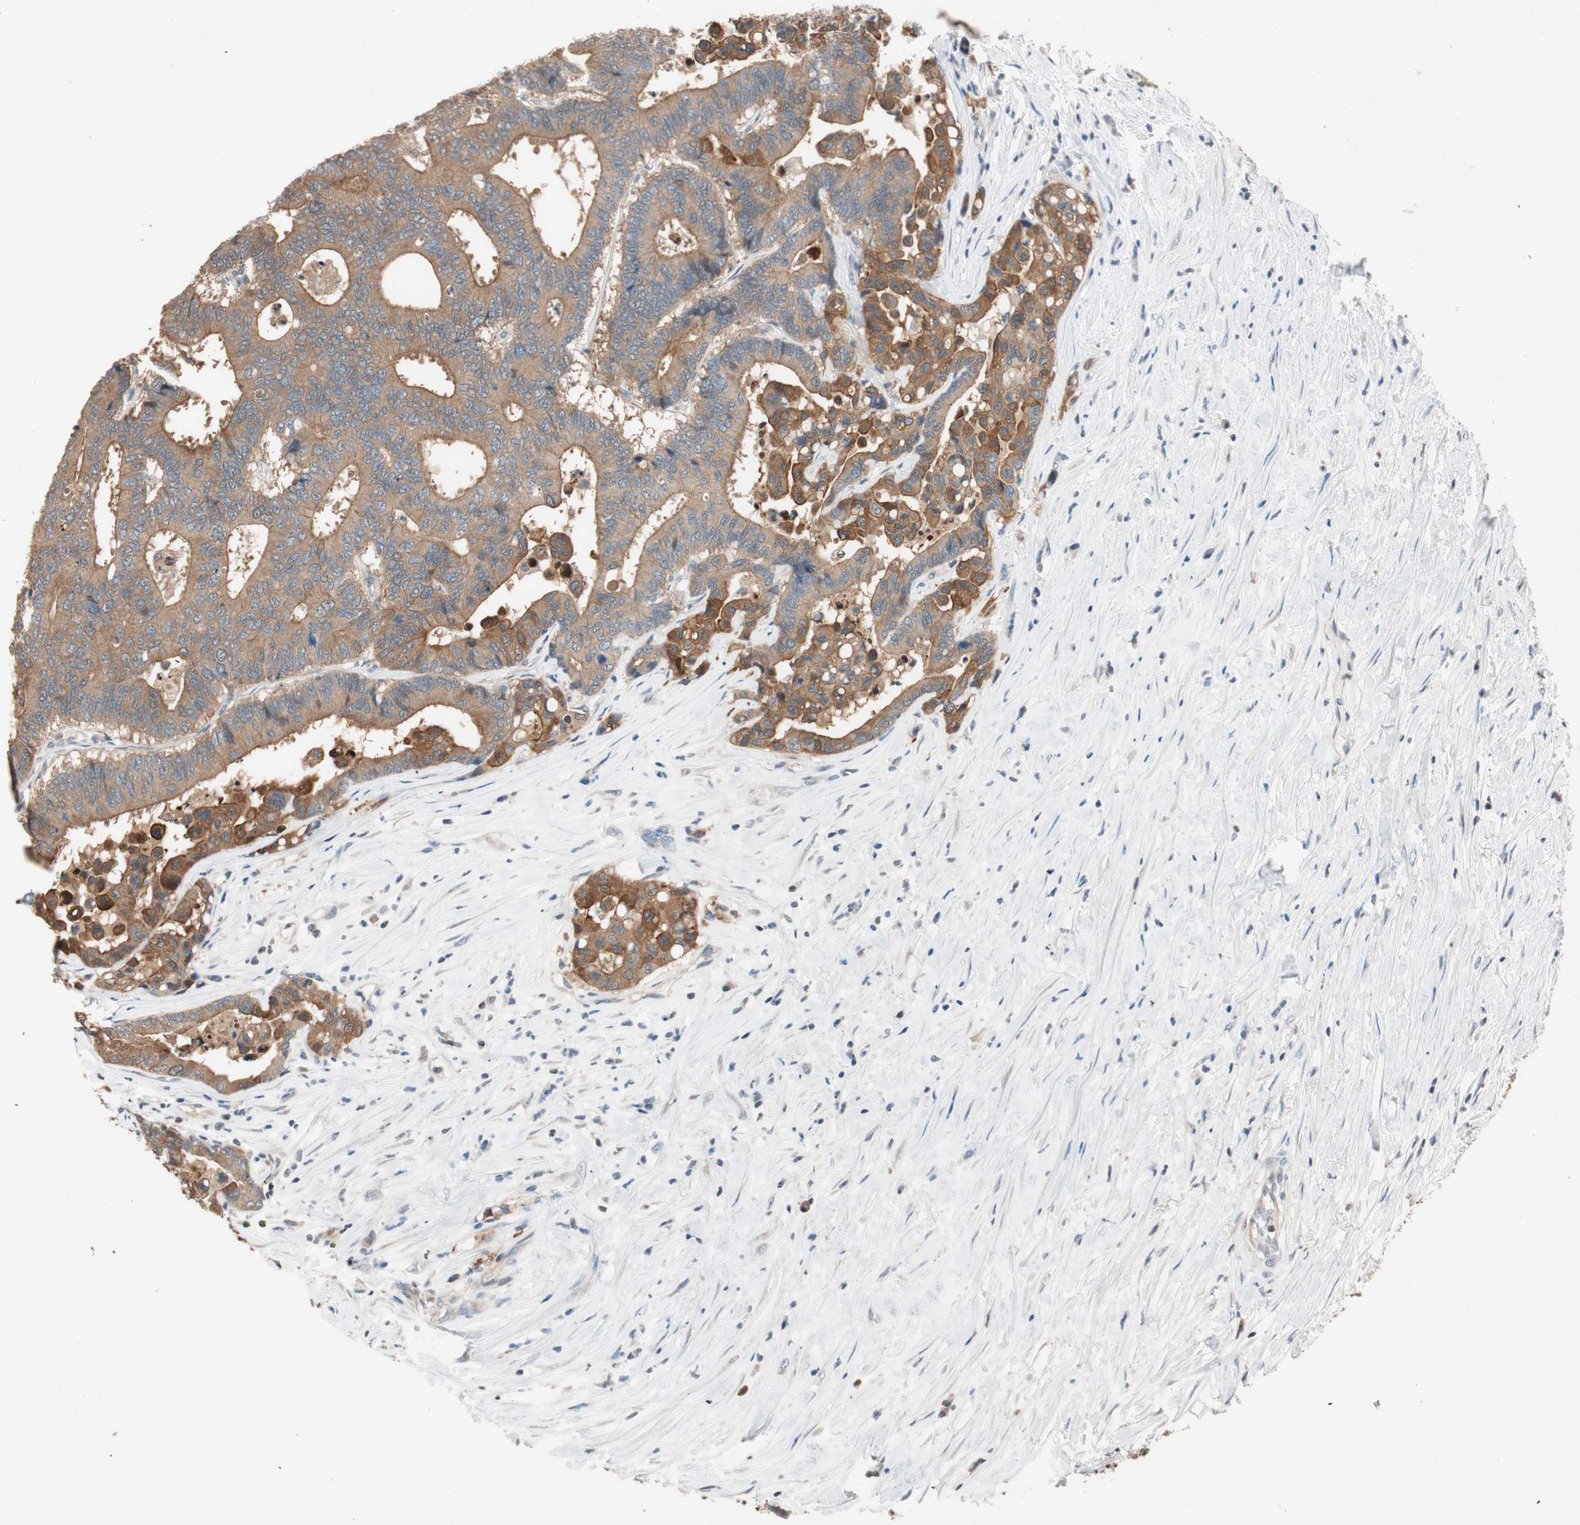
{"staining": {"intensity": "moderate", "quantity": "<25%", "location": "cytoplasmic/membranous"}, "tissue": "colorectal cancer", "cell_type": "Tumor cells", "image_type": "cancer", "snomed": [{"axis": "morphology", "description": "Normal tissue, NOS"}, {"axis": "morphology", "description": "Adenocarcinoma, NOS"}, {"axis": "topography", "description": "Colon"}], "caption": "Human colorectal cancer (adenocarcinoma) stained for a protein (brown) exhibits moderate cytoplasmic/membranous positive positivity in about <25% of tumor cells.", "gene": "SERPINB5", "patient": {"sex": "male", "age": 82}}